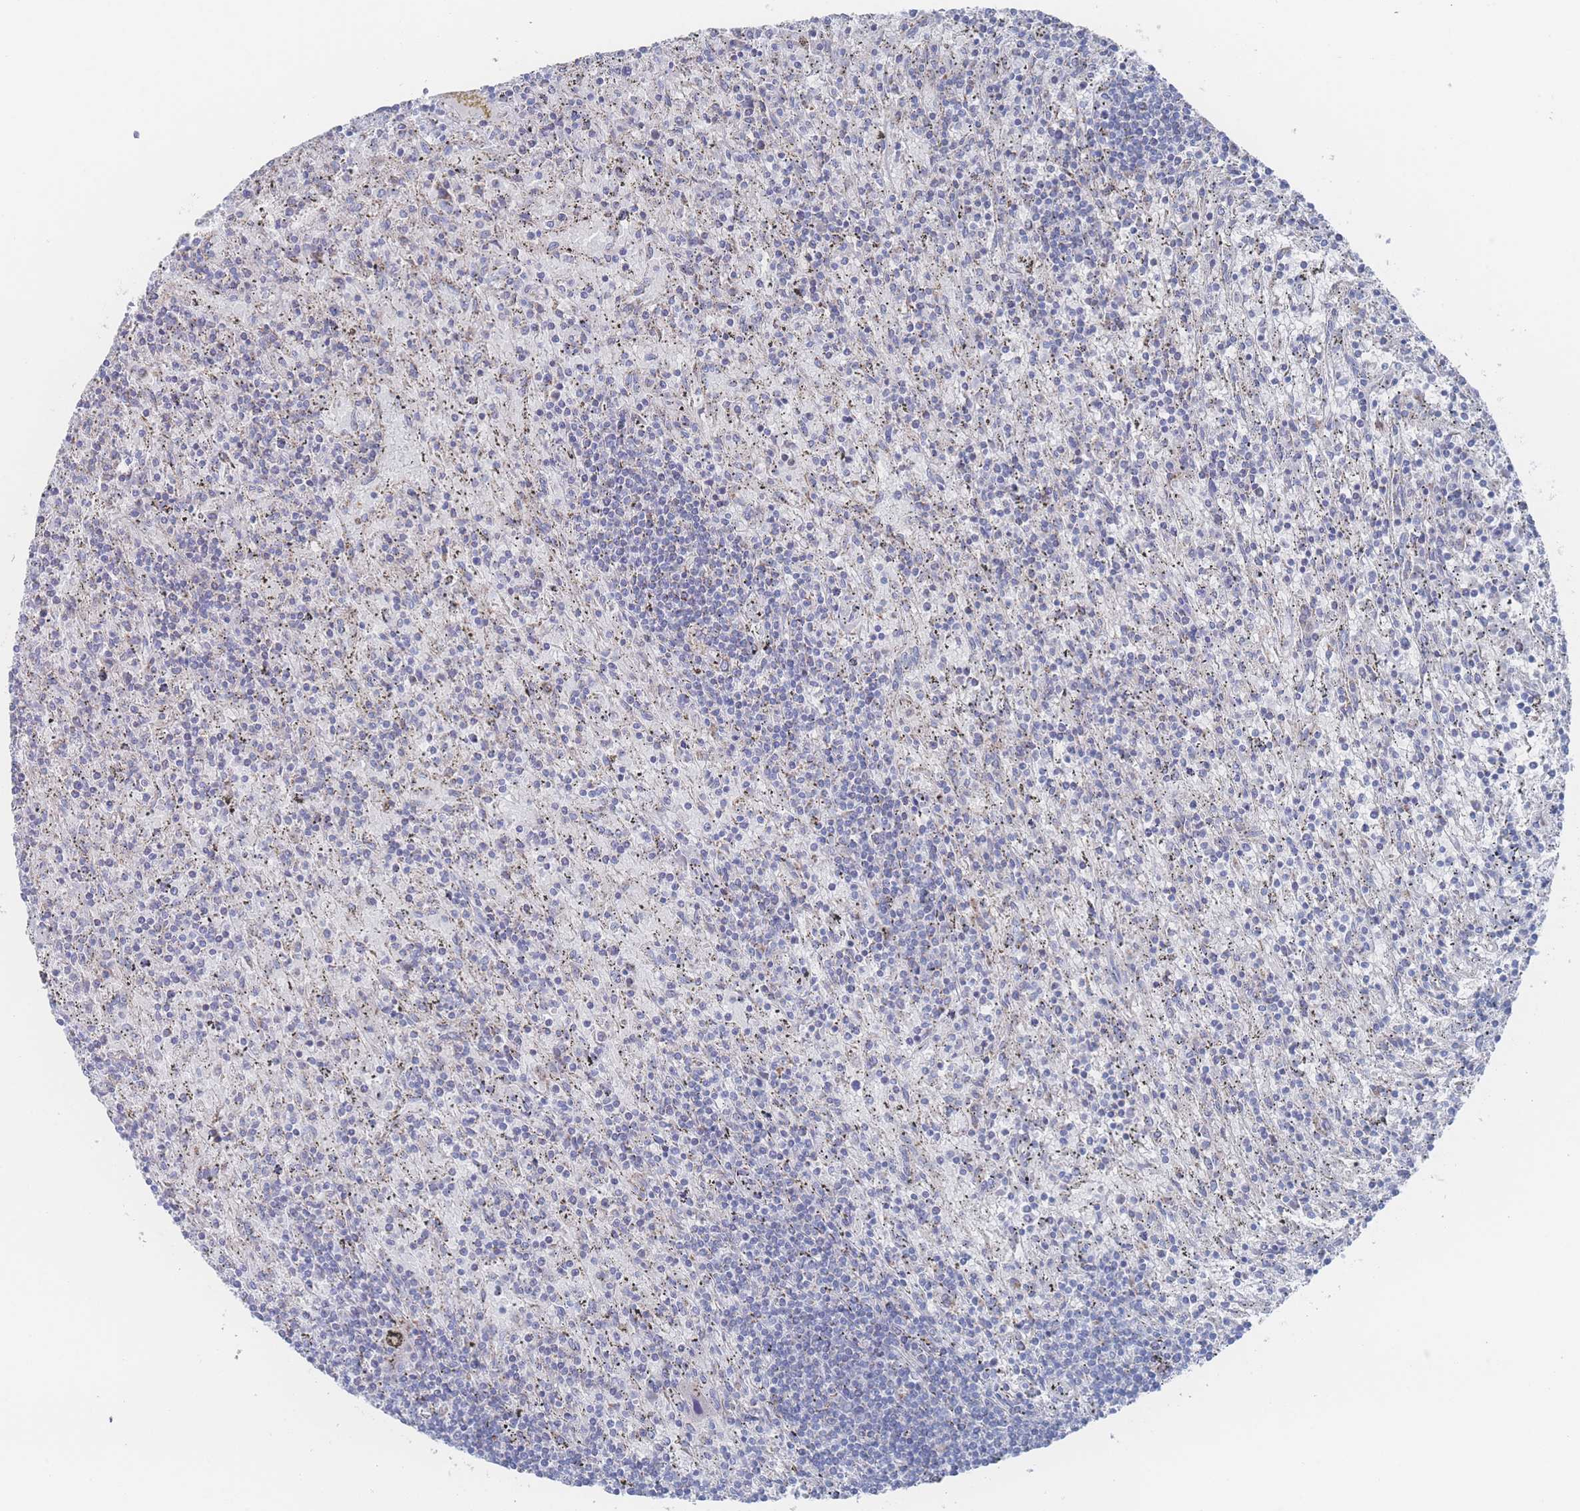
{"staining": {"intensity": "negative", "quantity": "none", "location": "none"}, "tissue": "lymphoma", "cell_type": "Tumor cells", "image_type": "cancer", "snomed": [{"axis": "morphology", "description": "Malignant lymphoma, non-Hodgkin's type, Low grade"}, {"axis": "topography", "description": "Spleen"}], "caption": "There is no significant positivity in tumor cells of lymphoma.", "gene": "SNPH", "patient": {"sex": "male", "age": 76}}